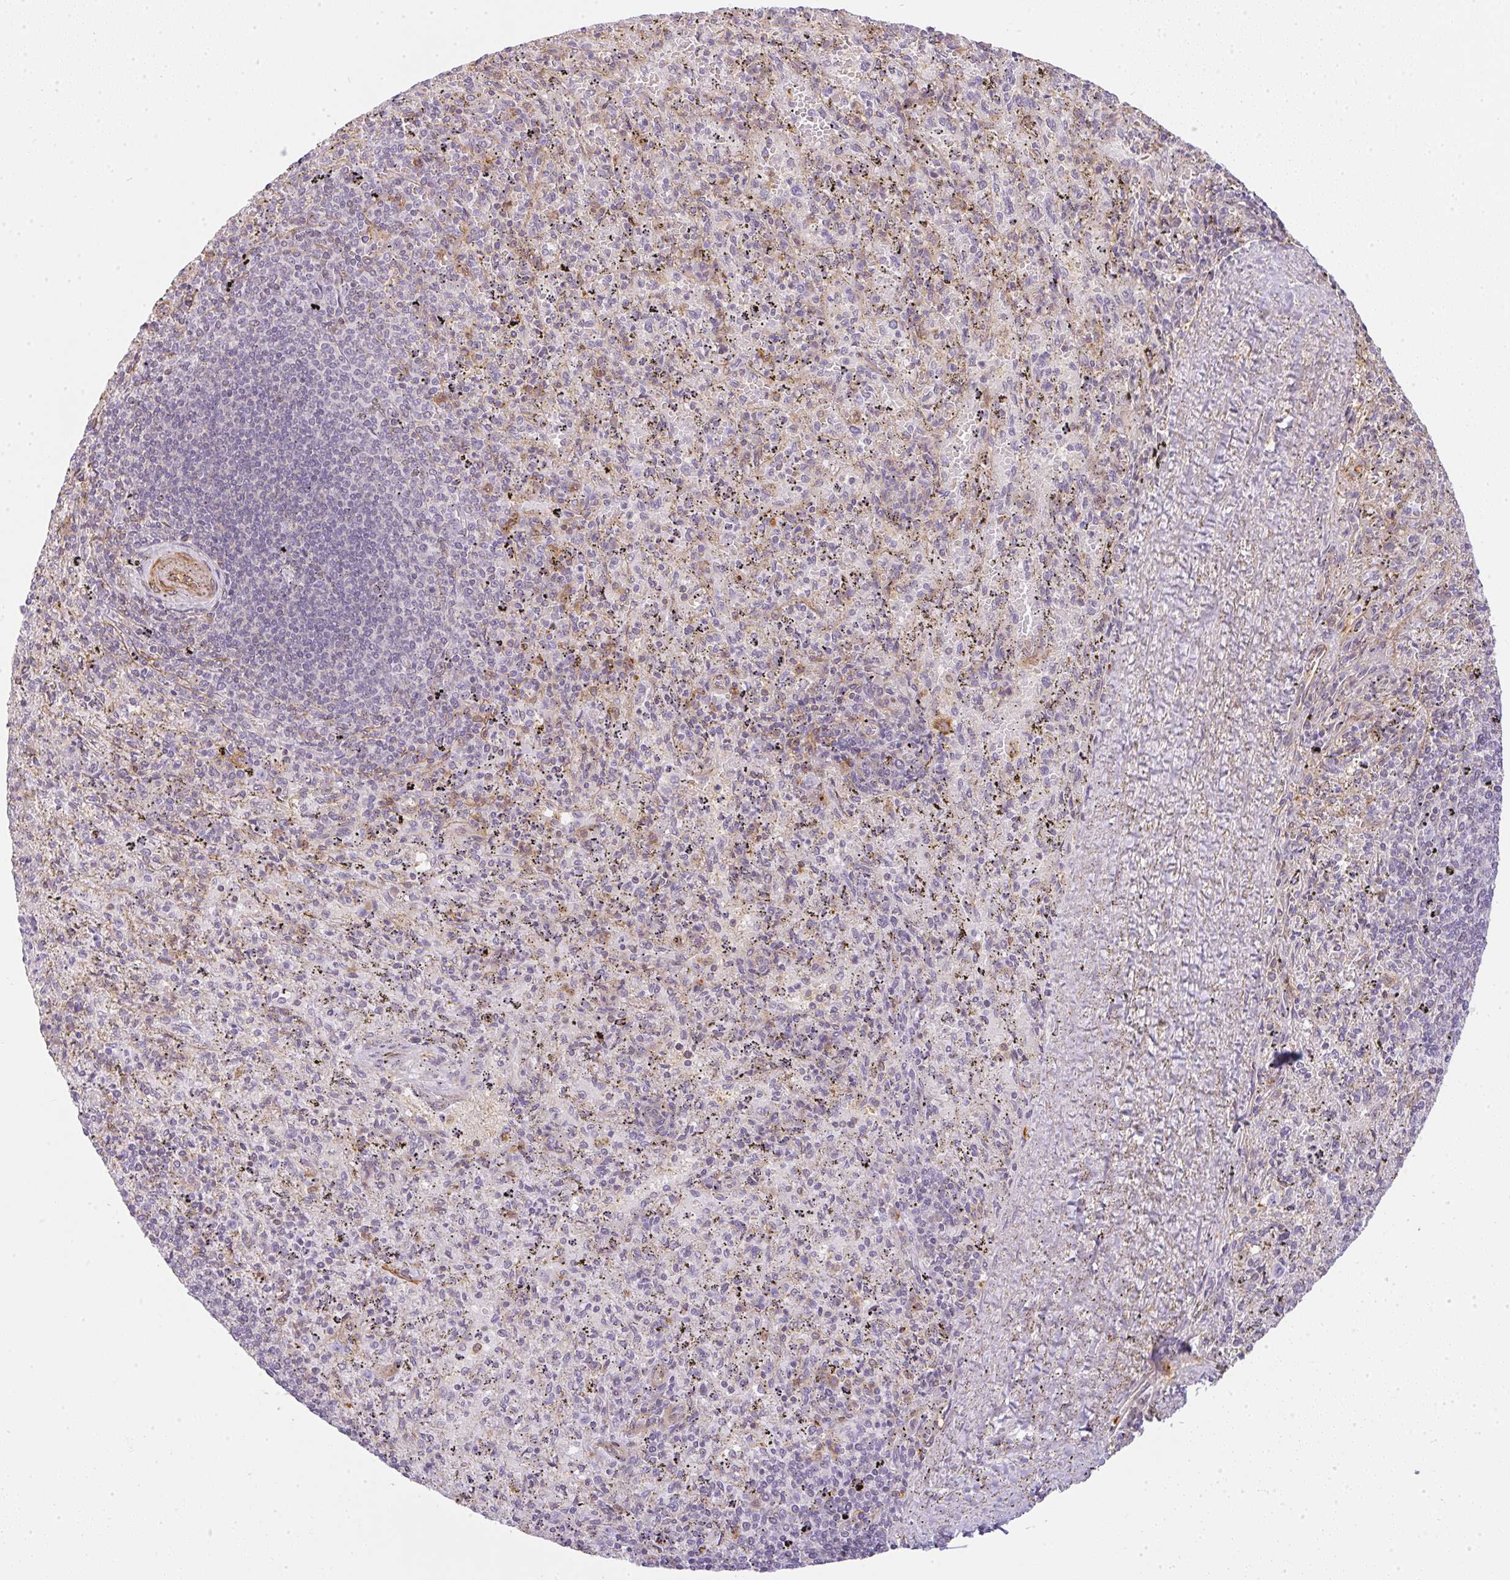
{"staining": {"intensity": "strong", "quantity": "<25%", "location": "cytoplasmic/membranous"}, "tissue": "spleen", "cell_type": "Cells in red pulp", "image_type": "normal", "snomed": [{"axis": "morphology", "description": "Normal tissue, NOS"}, {"axis": "topography", "description": "Spleen"}], "caption": "Cells in red pulp demonstrate medium levels of strong cytoplasmic/membranous staining in approximately <25% of cells in unremarkable spleen.", "gene": "SULF1", "patient": {"sex": "male", "age": 57}}